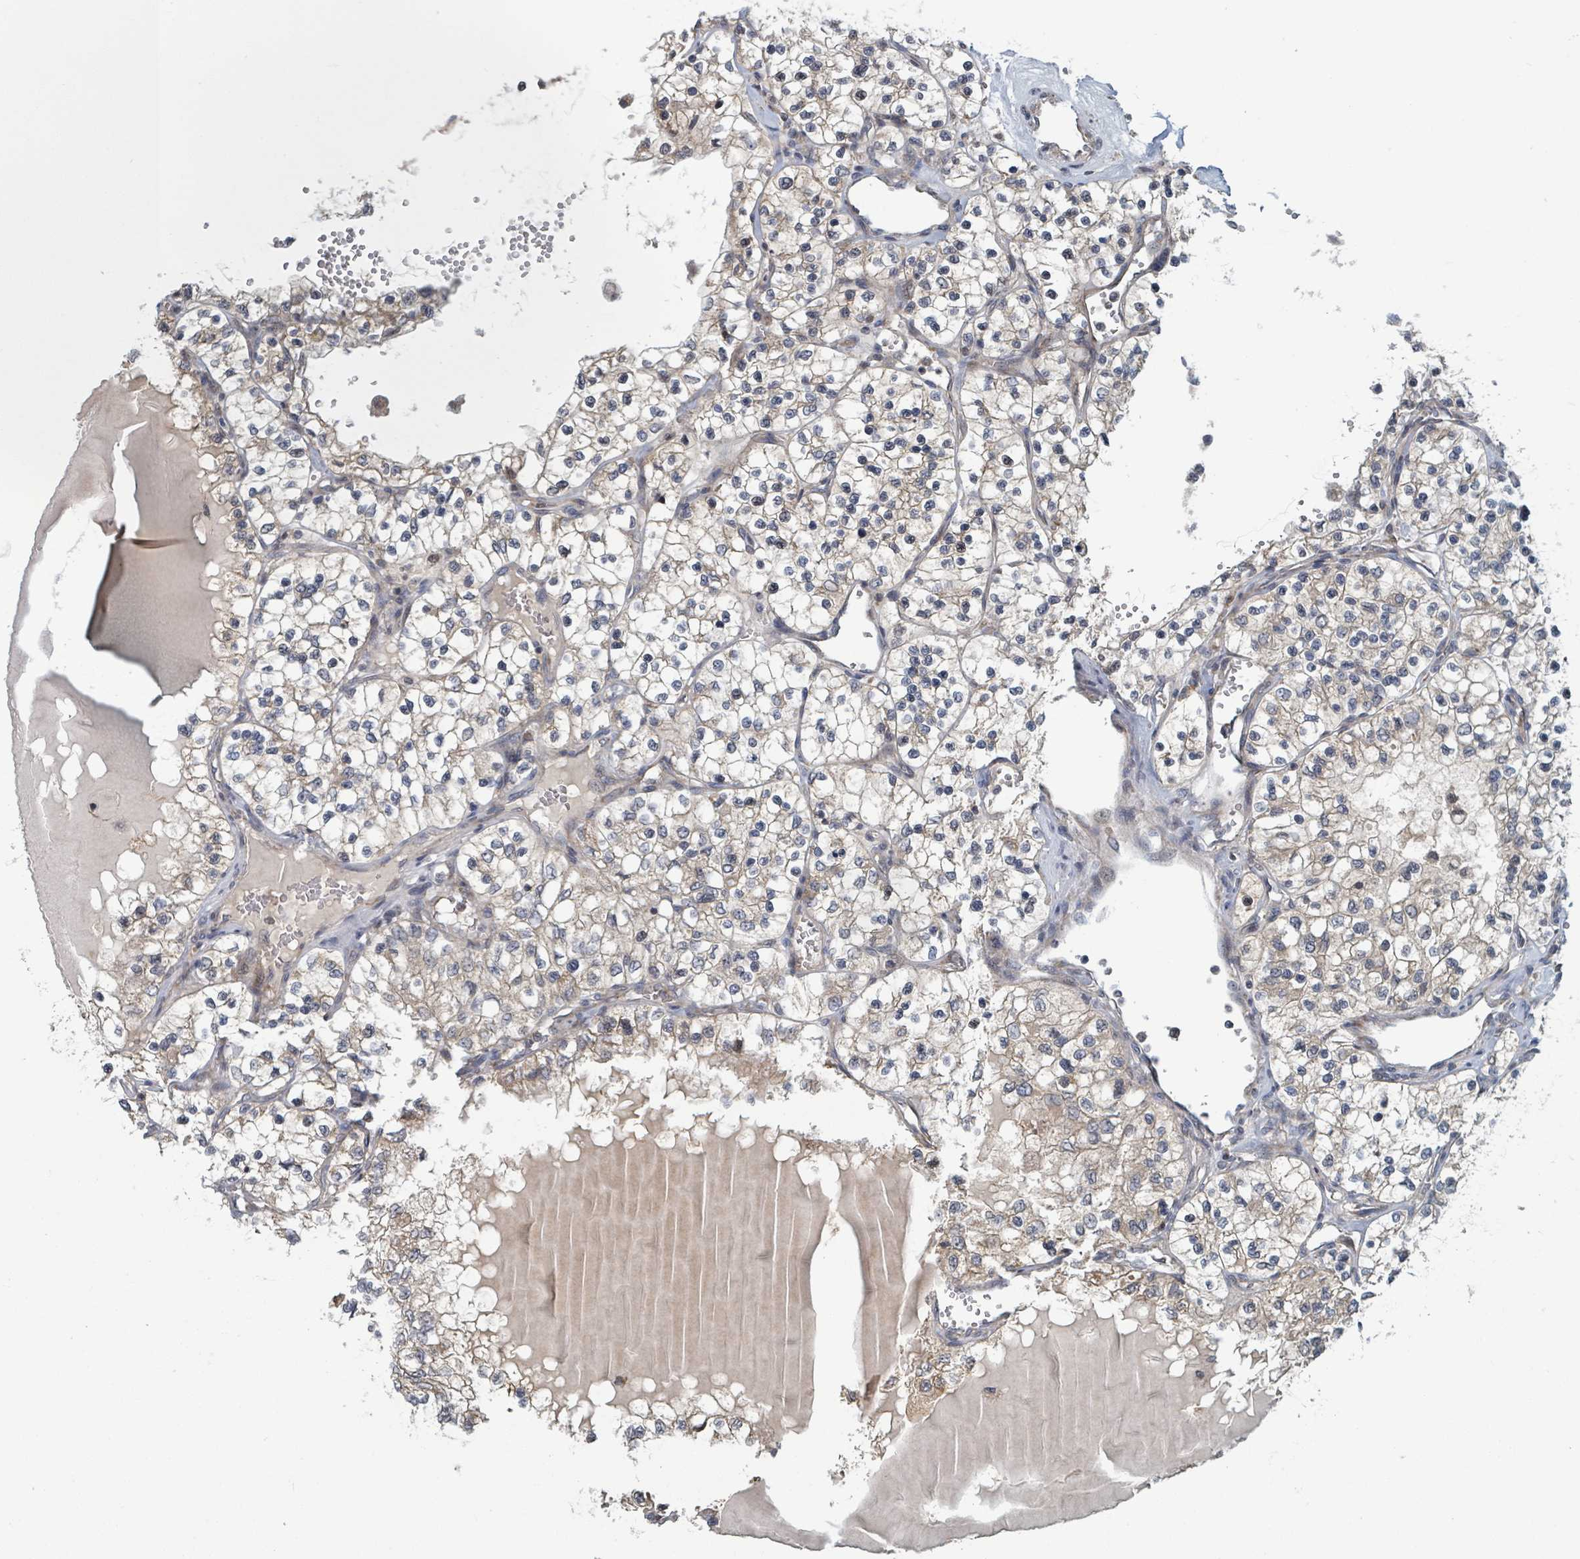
{"staining": {"intensity": "moderate", "quantity": "25%-75%", "location": "cytoplasmic/membranous"}, "tissue": "renal cancer", "cell_type": "Tumor cells", "image_type": "cancer", "snomed": [{"axis": "morphology", "description": "Adenocarcinoma, NOS"}, {"axis": "topography", "description": "Kidney"}], "caption": "Immunohistochemistry image of neoplastic tissue: renal cancer stained using immunohistochemistry shows medium levels of moderate protein expression localized specifically in the cytoplasmic/membranous of tumor cells, appearing as a cytoplasmic/membranous brown color.", "gene": "HIVEP1", "patient": {"sex": "female", "age": 69}}